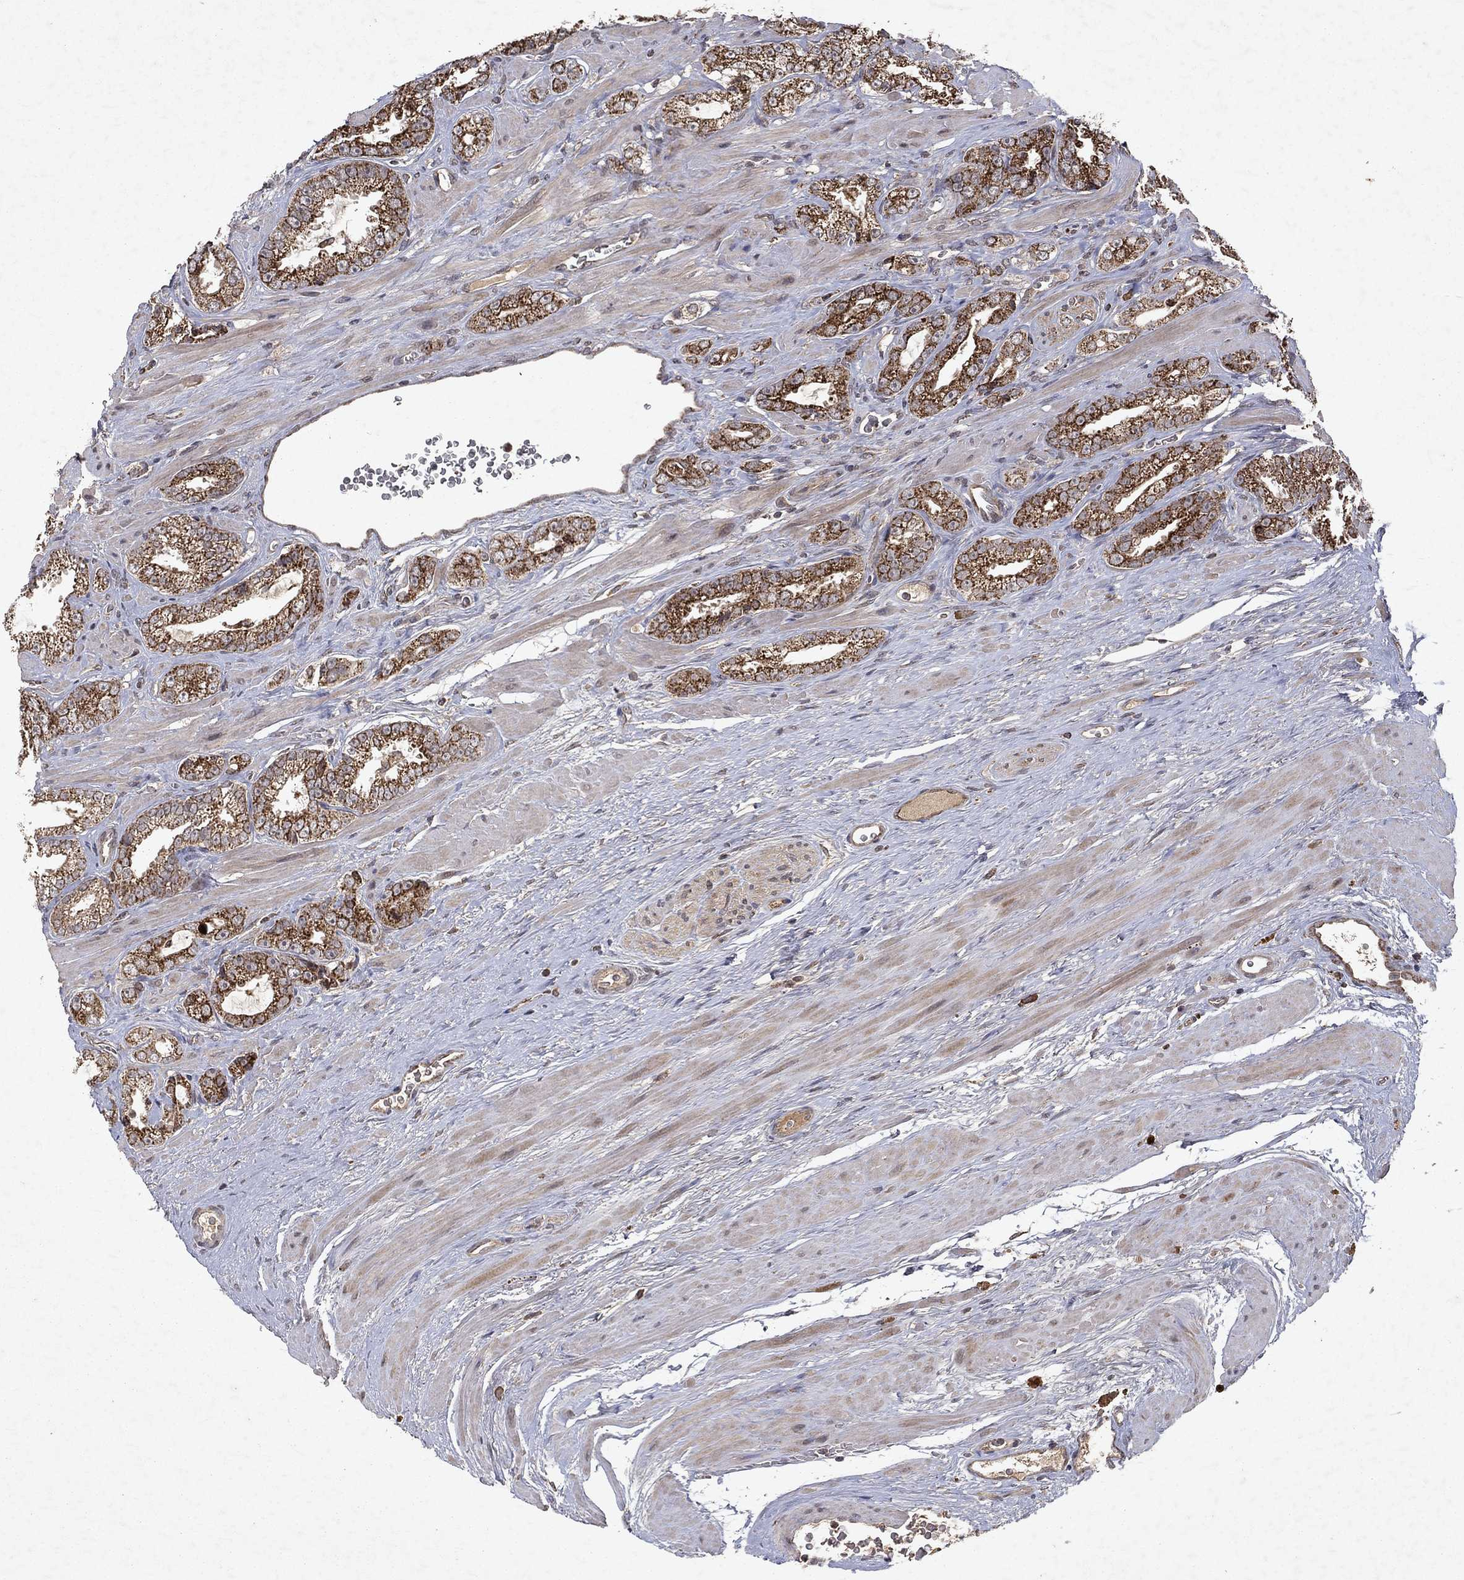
{"staining": {"intensity": "strong", "quantity": ">75%", "location": "cytoplasmic/membranous"}, "tissue": "prostate cancer", "cell_type": "Tumor cells", "image_type": "cancer", "snomed": [{"axis": "morphology", "description": "Adenocarcinoma, NOS"}, {"axis": "topography", "description": "Prostate"}], "caption": "Prostate adenocarcinoma stained with IHC exhibits strong cytoplasmic/membranous staining in approximately >75% of tumor cells.", "gene": "PYROXD2", "patient": {"sex": "male", "age": 67}}